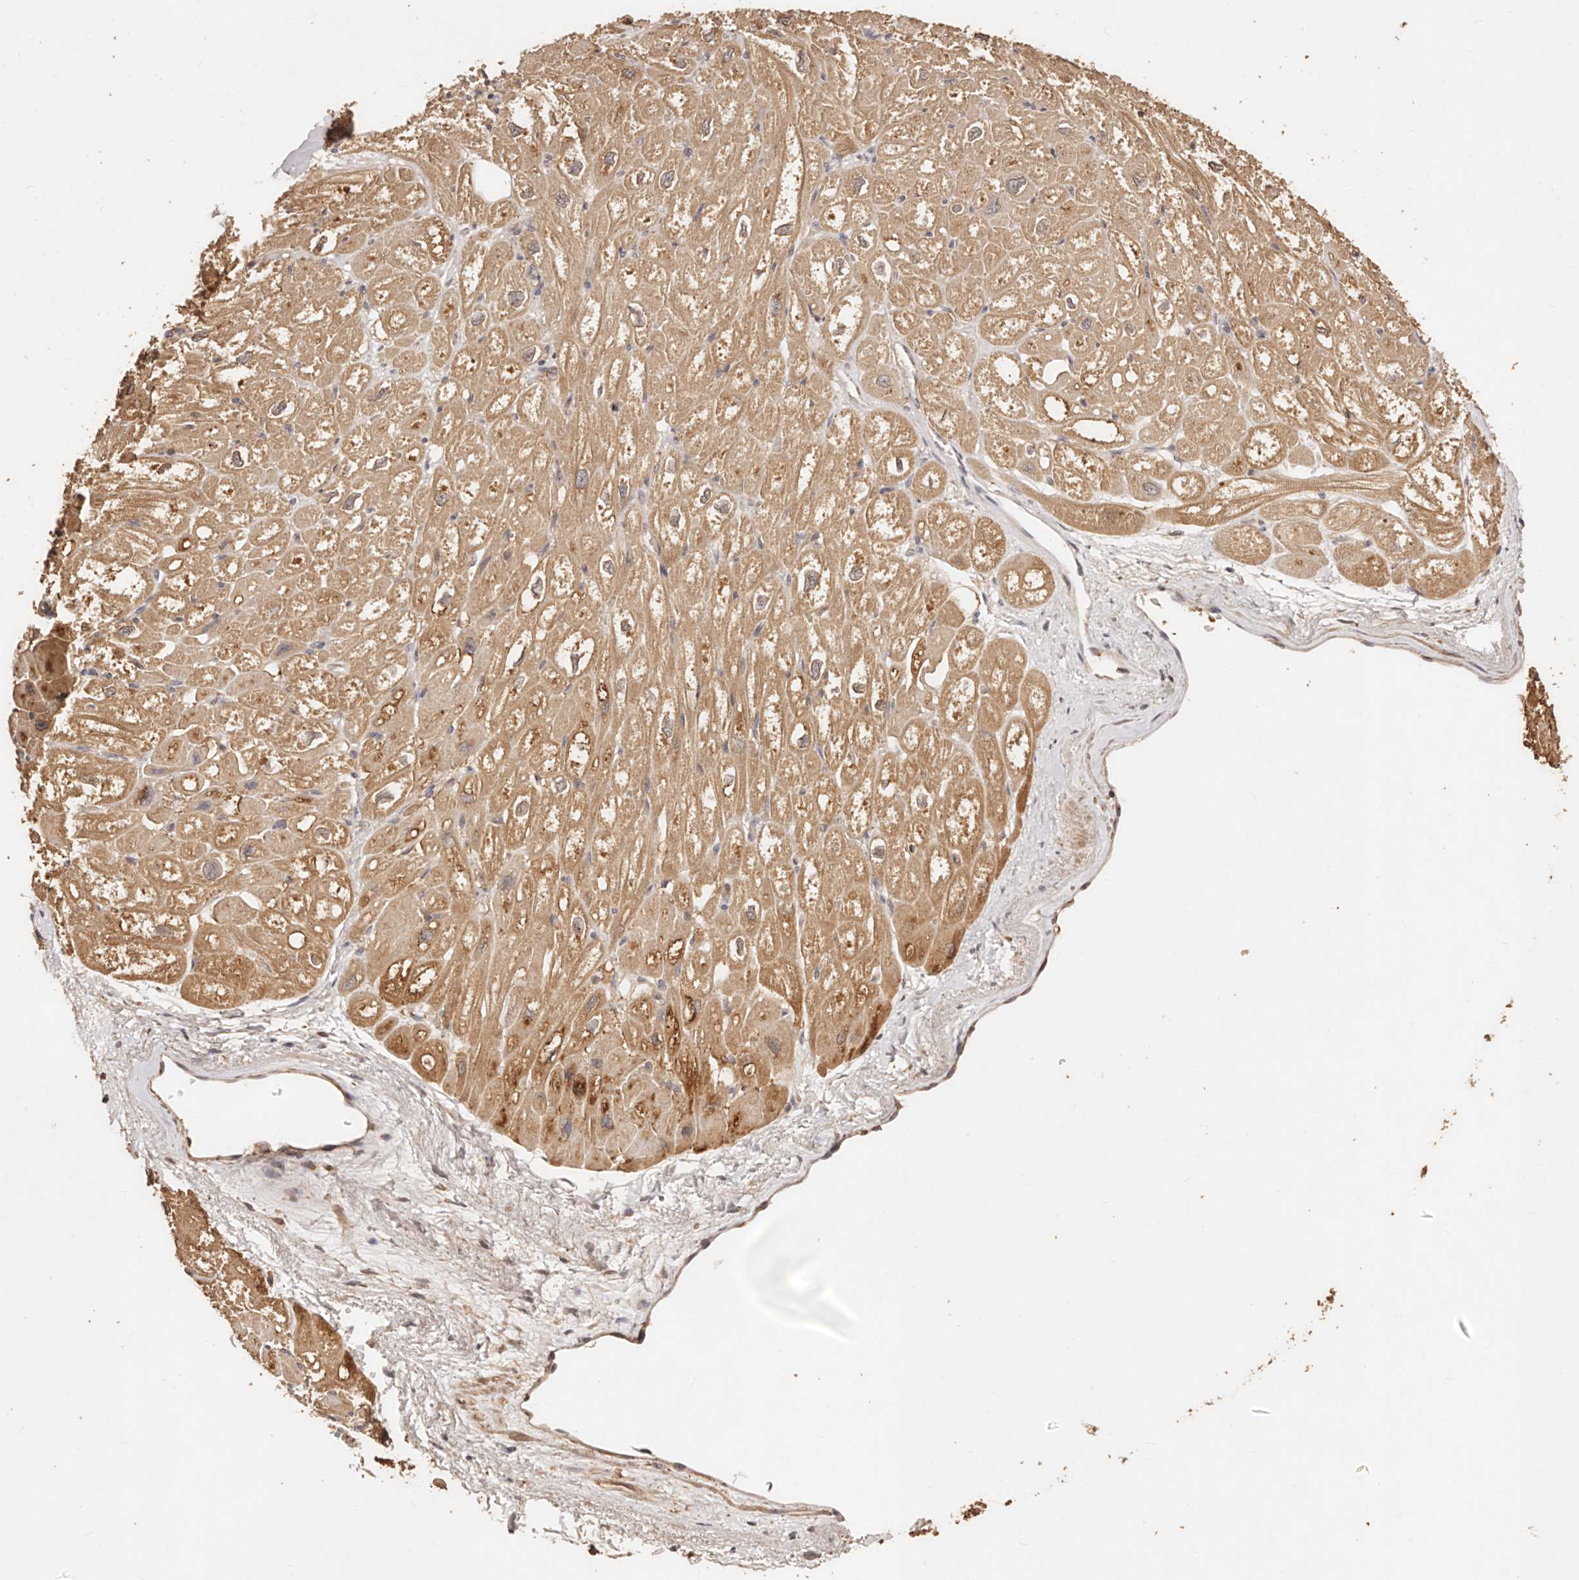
{"staining": {"intensity": "moderate", "quantity": ">75%", "location": "cytoplasmic/membranous"}, "tissue": "heart muscle", "cell_type": "Cardiomyocytes", "image_type": "normal", "snomed": [{"axis": "morphology", "description": "Normal tissue, NOS"}, {"axis": "topography", "description": "Heart"}], "caption": "Immunohistochemistry (DAB) staining of normal heart muscle displays moderate cytoplasmic/membranous protein staining in about >75% of cardiomyocytes. (Brightfield microscopy of DAB IHC at high magnification).", "gene": "CCL14", "patient": {"sex": "male", "age": 50}}